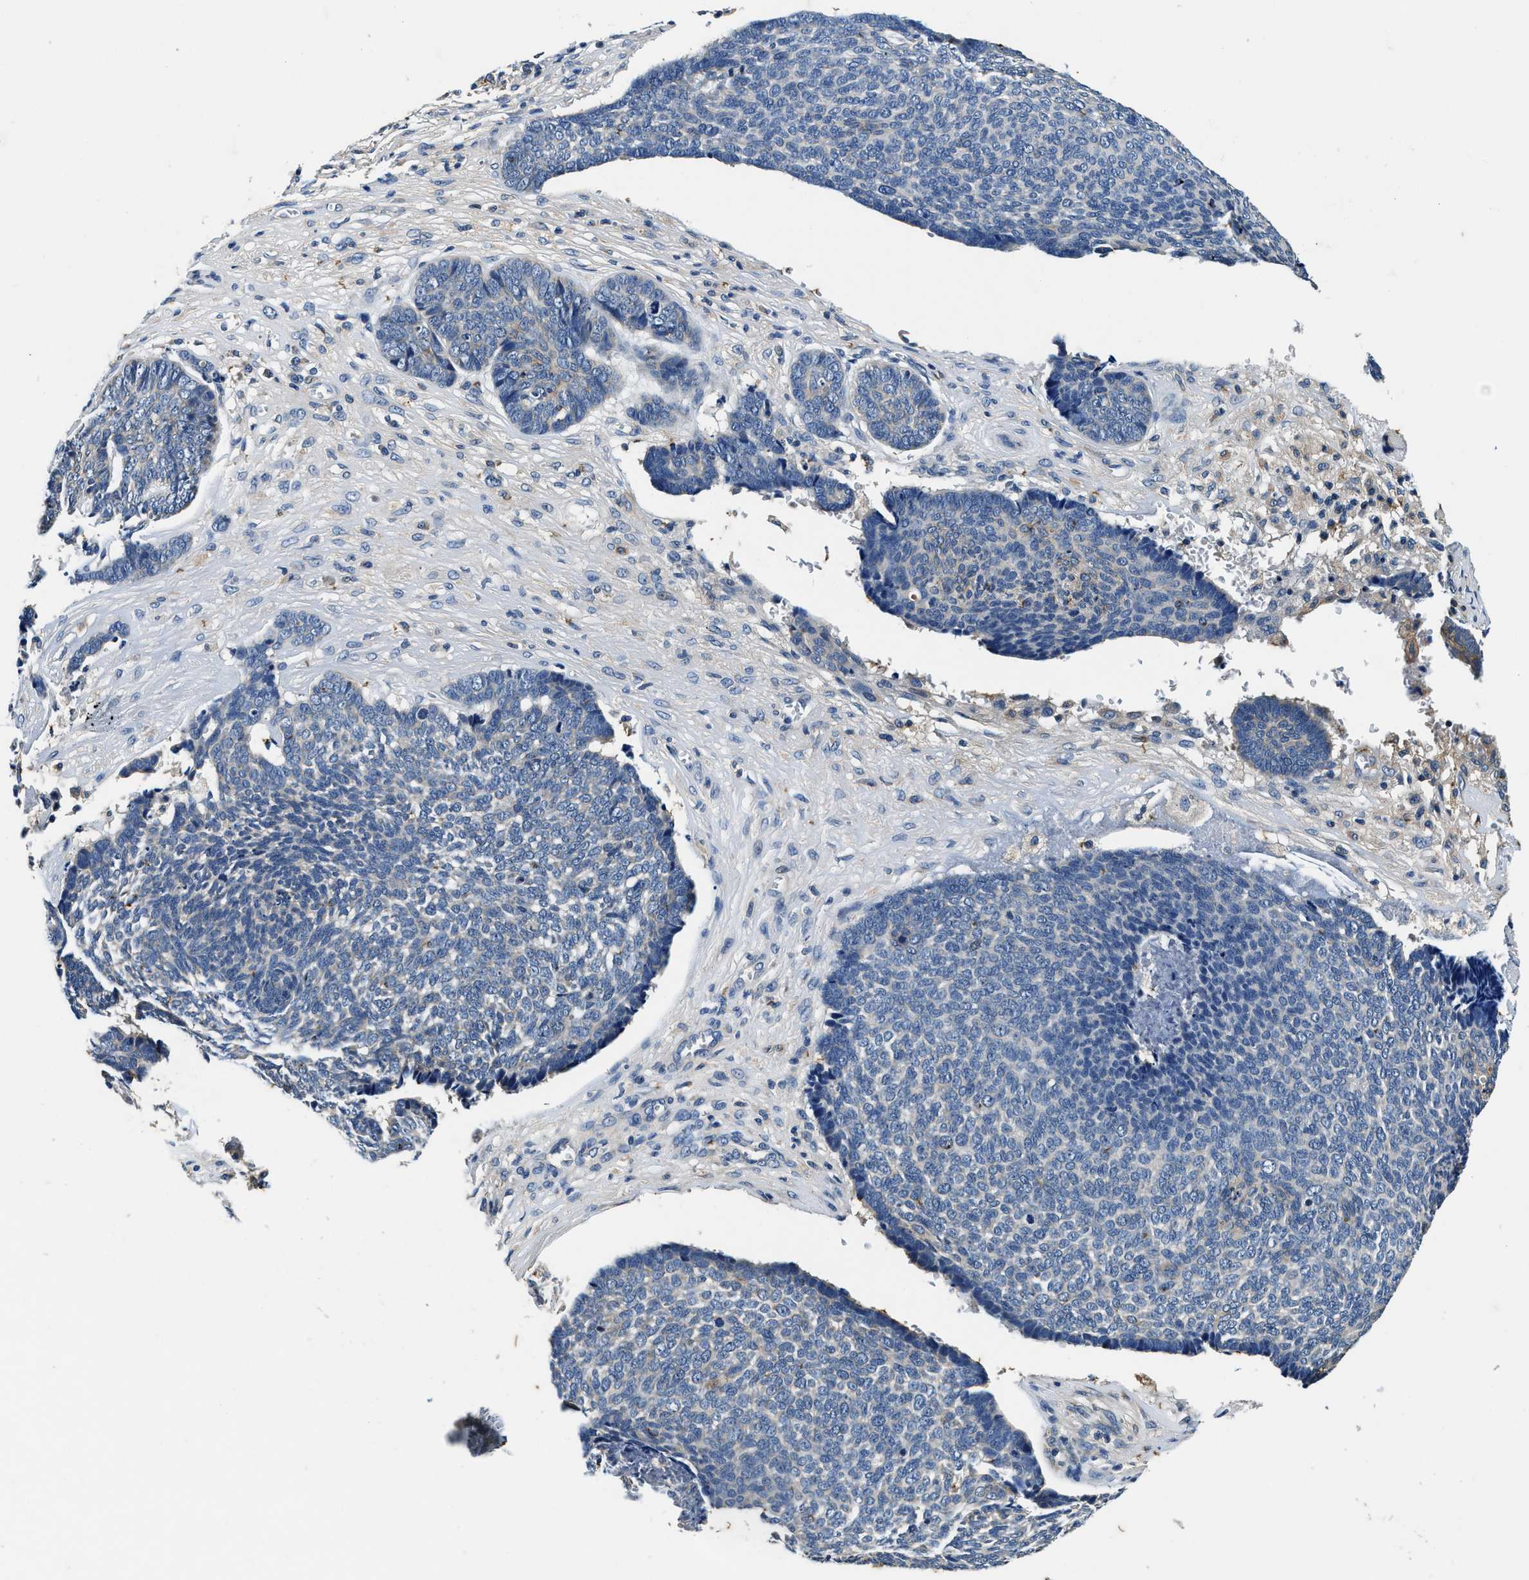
{"staining": {"intensity": "negative", "quantity": "none", "location": "none"}, "tissue": "skin cancer", "cell_type": "Tumor cells", "image_type": "cancer", "snomed": [{"axis": "morphology", "description": "Basal cell carcinoma"}, {"axis": "topography", "description": "Skin"}], "caption": "Human skin basal cell carcinoma stained for a protein using IHC shows no staining in tumor cells.", "gene": "PI4KB", "patient": {"sex": "male", "age": 84}}